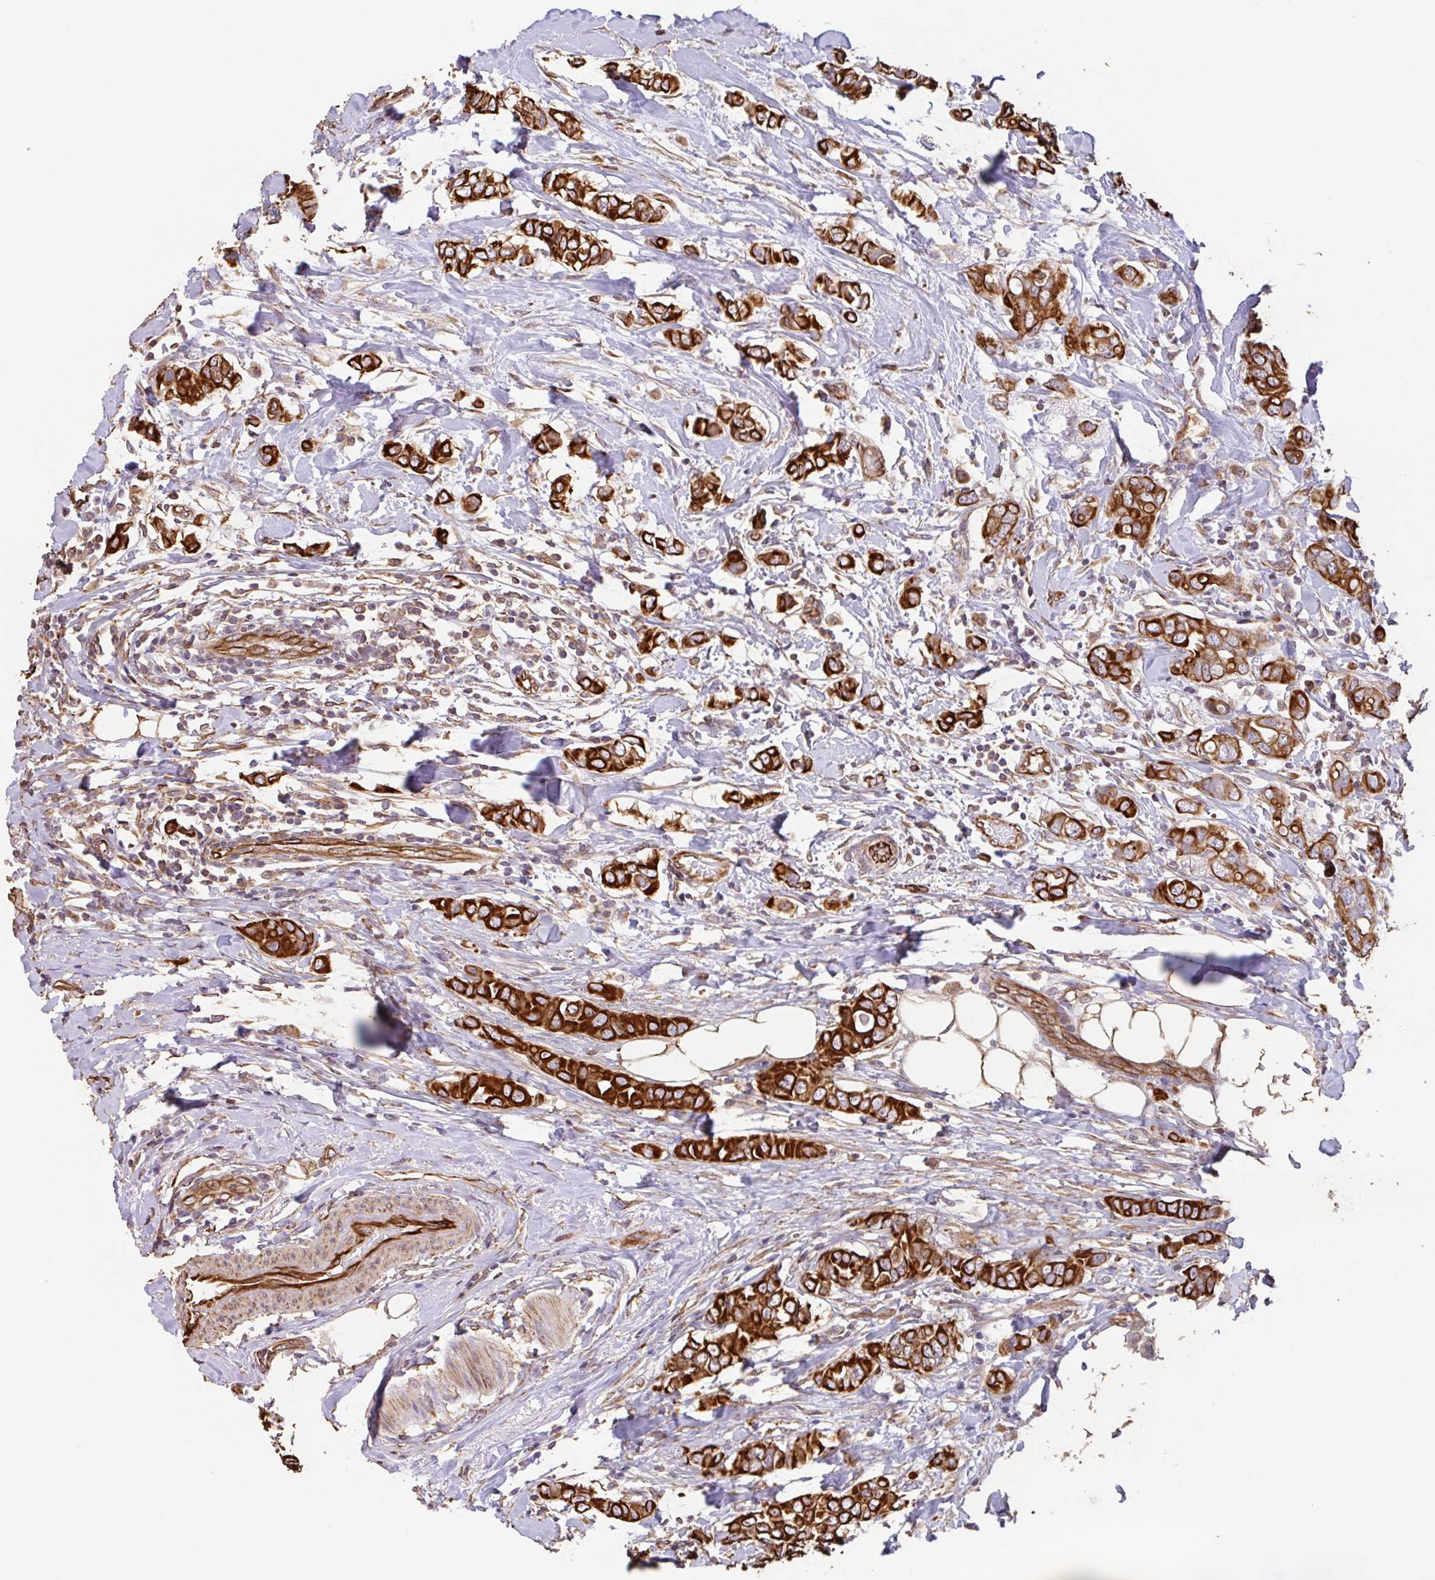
{"staining": {"intensity": "strong", "quantity": ">75%", "location": "cytoplasmic/membranous"}, "tissue": "breast cancer", "cell_type": "Tumor cells", "image_type": "cancer", "snomed": [{"axis": "morphology", "description": "Lobular carcinoma"}, {"axis": "topography", "description": "Breast"}], "caption": "Immunohistochemical staining of breast lobular carcinoma reveals strong cytoplasmic/membranous protein positivity in approximately >75% of tumor cells.", "gene": "ZNF790", "patient": {"sex": "female", "age": 51}}